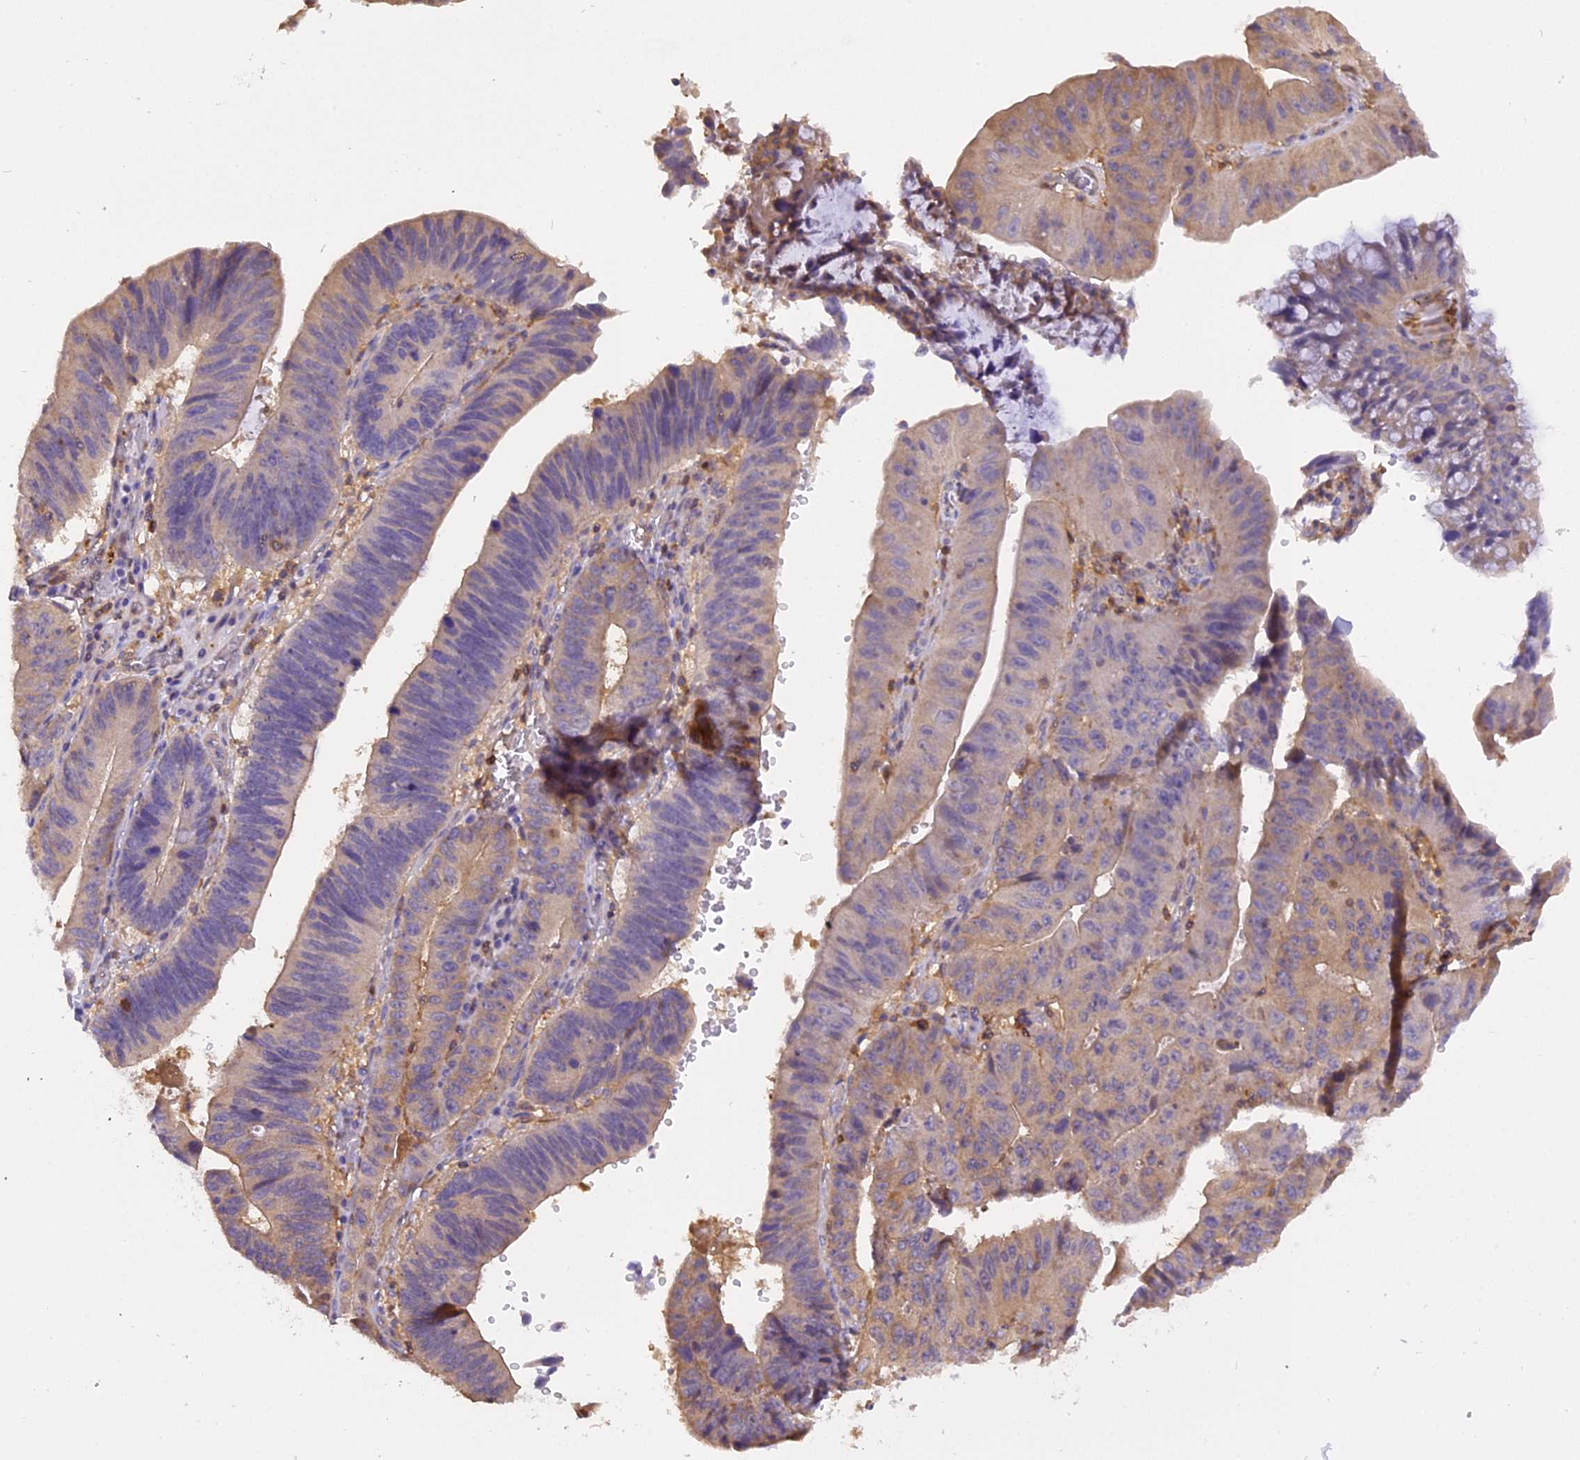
{"staining": {"intensity": "weak", "quantity": "<25%", "location": "cytoplasmic/membranous"}, "tissue": "stomach cancer", "cell_type": "Tumor cells", "image_type": "cancer", "snomed": [{"axis": "morphology", "description": "Adenocarcinoma, NOS"}, {"axis": "topography", "description": "Stomach"}], "caption": "Immunohistochemistry micrograph of neoplastic tissue: human stomach cancer stained with DAB displays no significant protein positivity in tumor cells. Nuclei are stained in blue.", "gene": "STOML1", "patient": {"sex": "male", "age": 59}}